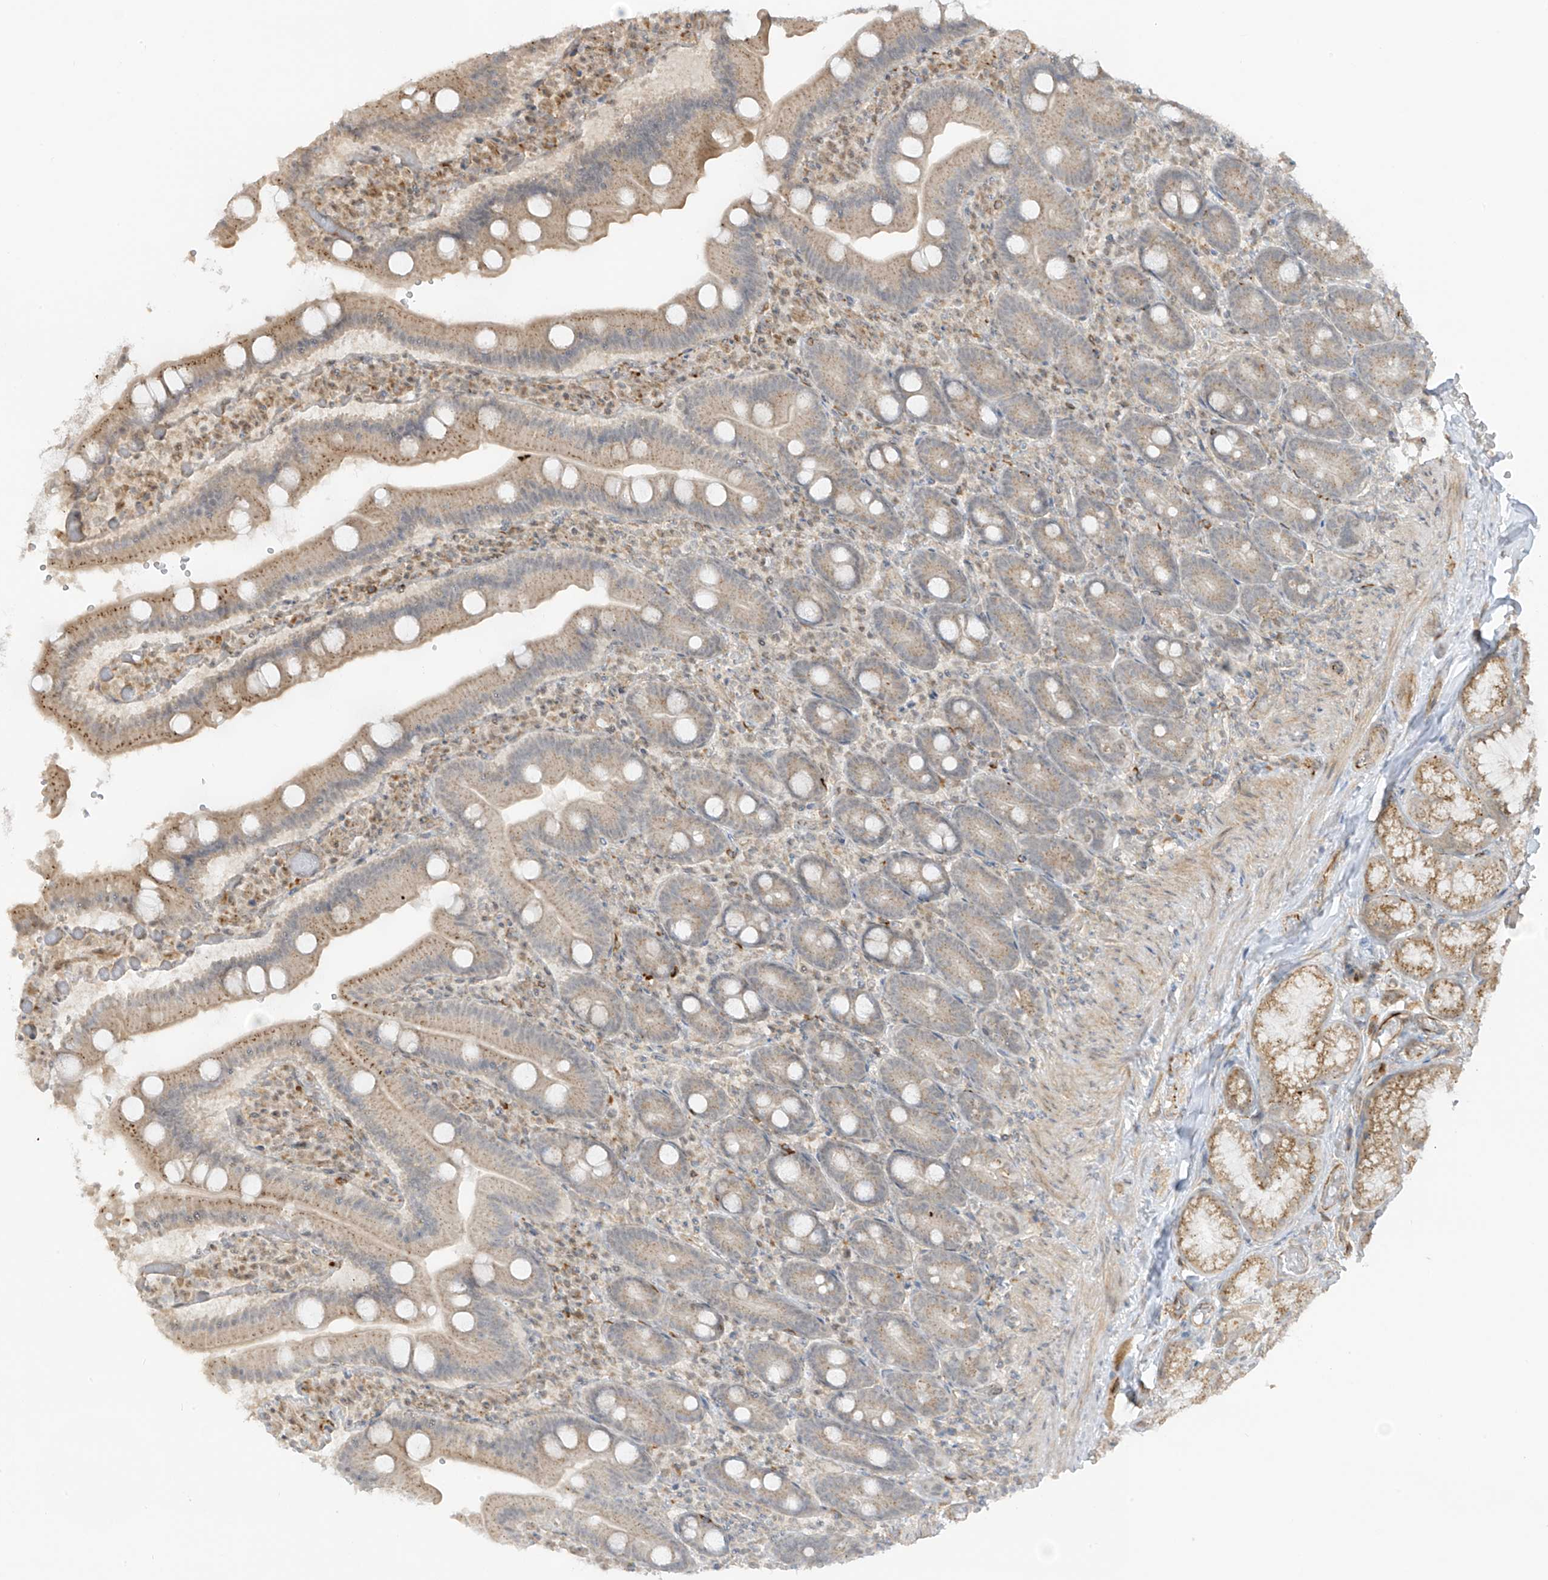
{"staining": {"intensity": "moderate", "quantity": "<25%", "location": "cytoplasmic/membranous"}, "tissue": "duodenum", "cell_type": "Glandular cells", "image_type": "normal", "snomed": [{"axis": "morphology", "description": "Normal tissue, NOS"}, {"axis": "topography", "description": "Duodenum"}], "caption": "Protein expression analysis of unremarkable duodenum displays moderate cytoplasmic/membranous staining in about <25% of glandular cells.", "gene": "HS6ST2", "patient": {"sex": "female", "age": 62}}